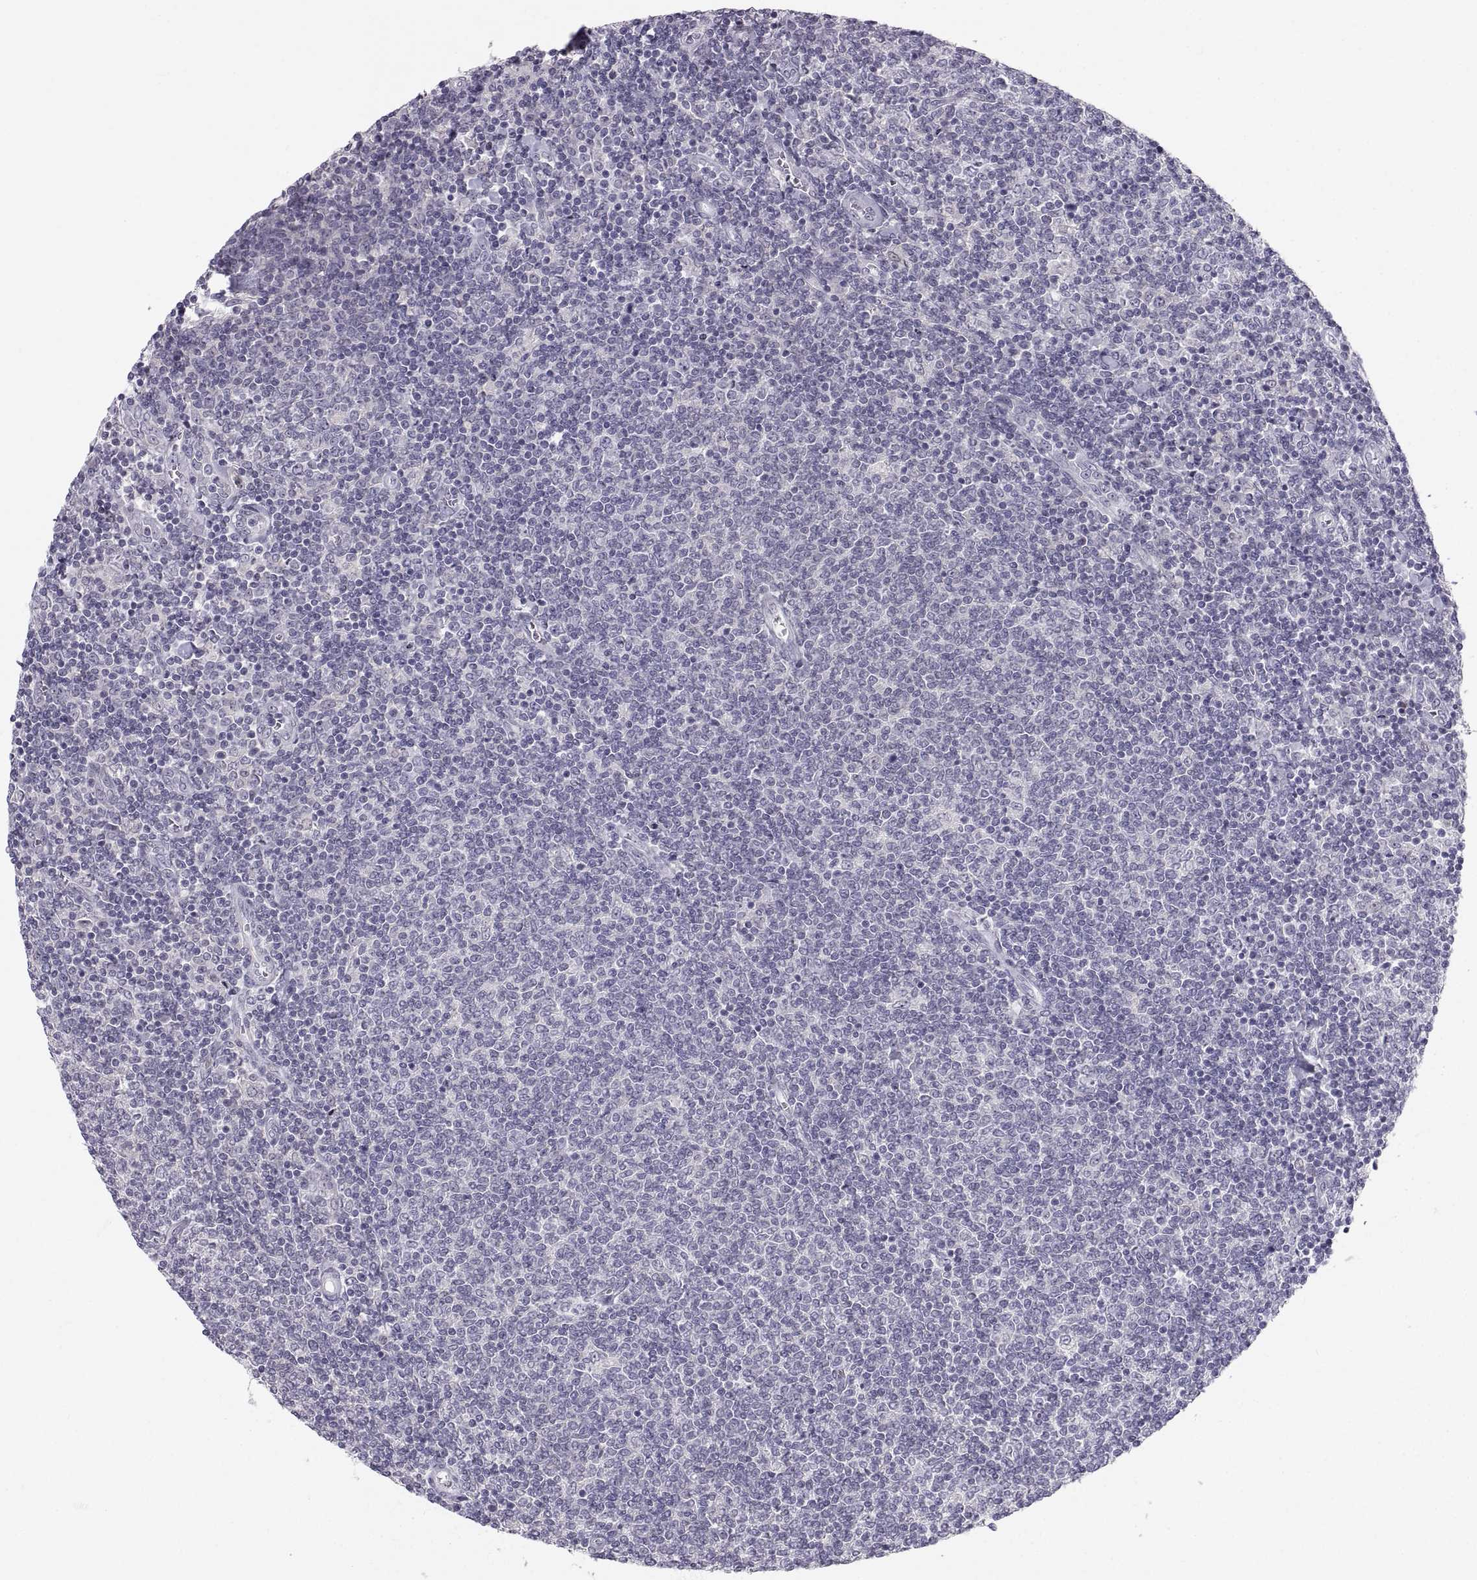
{"staining": {"intensity": "negative", "quantity": "none", "location": "none"}, "tissue": "lymphoma", "cell_type": "Tumor cells", "image_type": "cancer", "snomed": [{"axis": "morphology", "description": "Malignant lymphoma, non-Hodgkin's type, Low grade"}, {"axis": "topography", "description": "Lymph node"}], "caption": "Immunohistochemistry photomicrograph of low-grade malignant lymphoma, non-Hodgkin's type stained for a protein (brown), which exhibits no positivity in tumor cells. (Stains: DAB IHC with hematoxylin counter stain, Microscopy: brightfield microscopy at high magnification).", "gene": "ZNF185", "patient": {"sex": "male", "age": 52}}